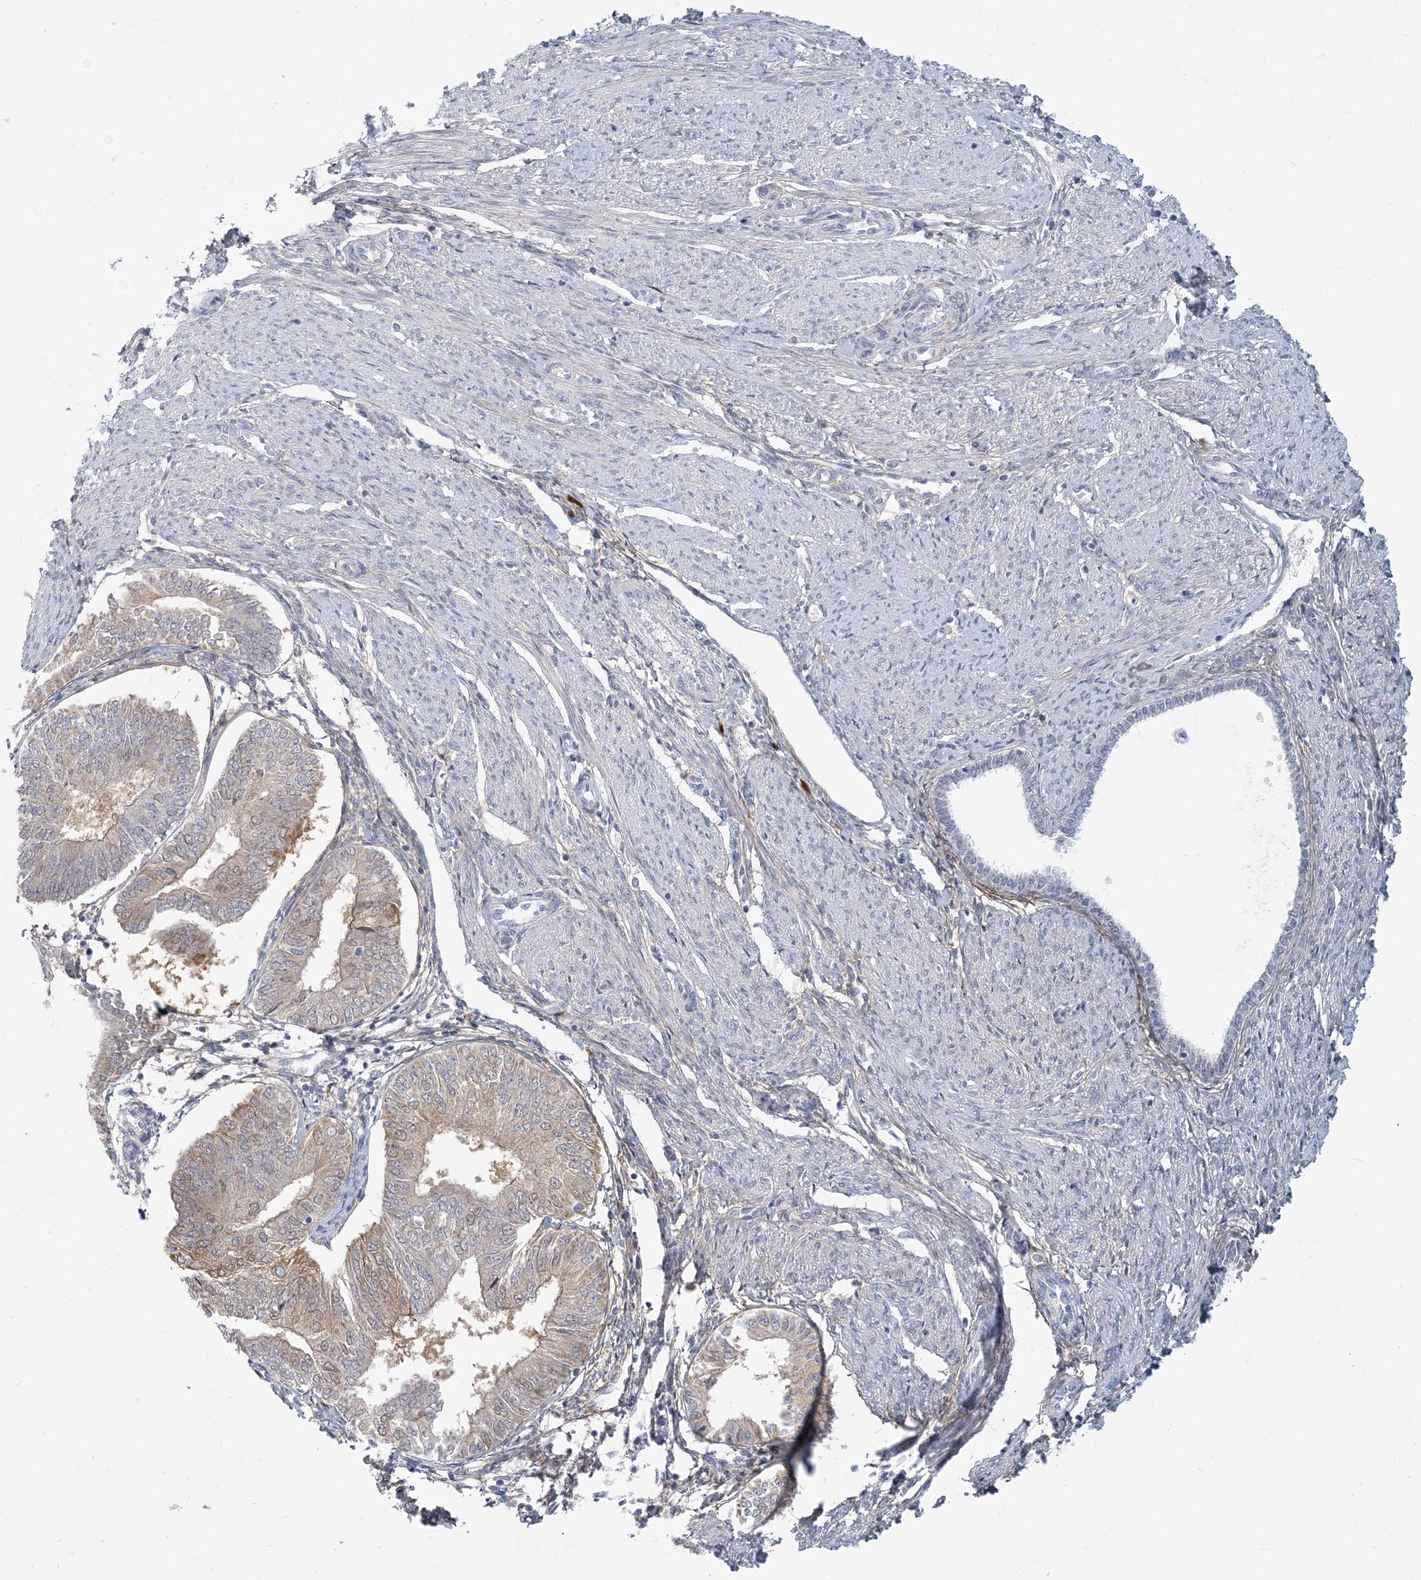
{"staining": {"intensity": "weak", "quantity": "<25%", "location": "cytoplasmic/membranous"}, "tissue": "endometrial cancer", "cell_type": "Tumor cells", "image_type": "cancer", "snomed": [{"axis": "morphology", "description": "Adenocarcinoma, NOS"}, {"axis": "topography", "description": "Endometrium"}], "caption": "Image shows no protein positivity in tumor cells of endometrial cancer tissue.", "gene": "GMPPA", "patient": {"sex": "female", "age": 58}}